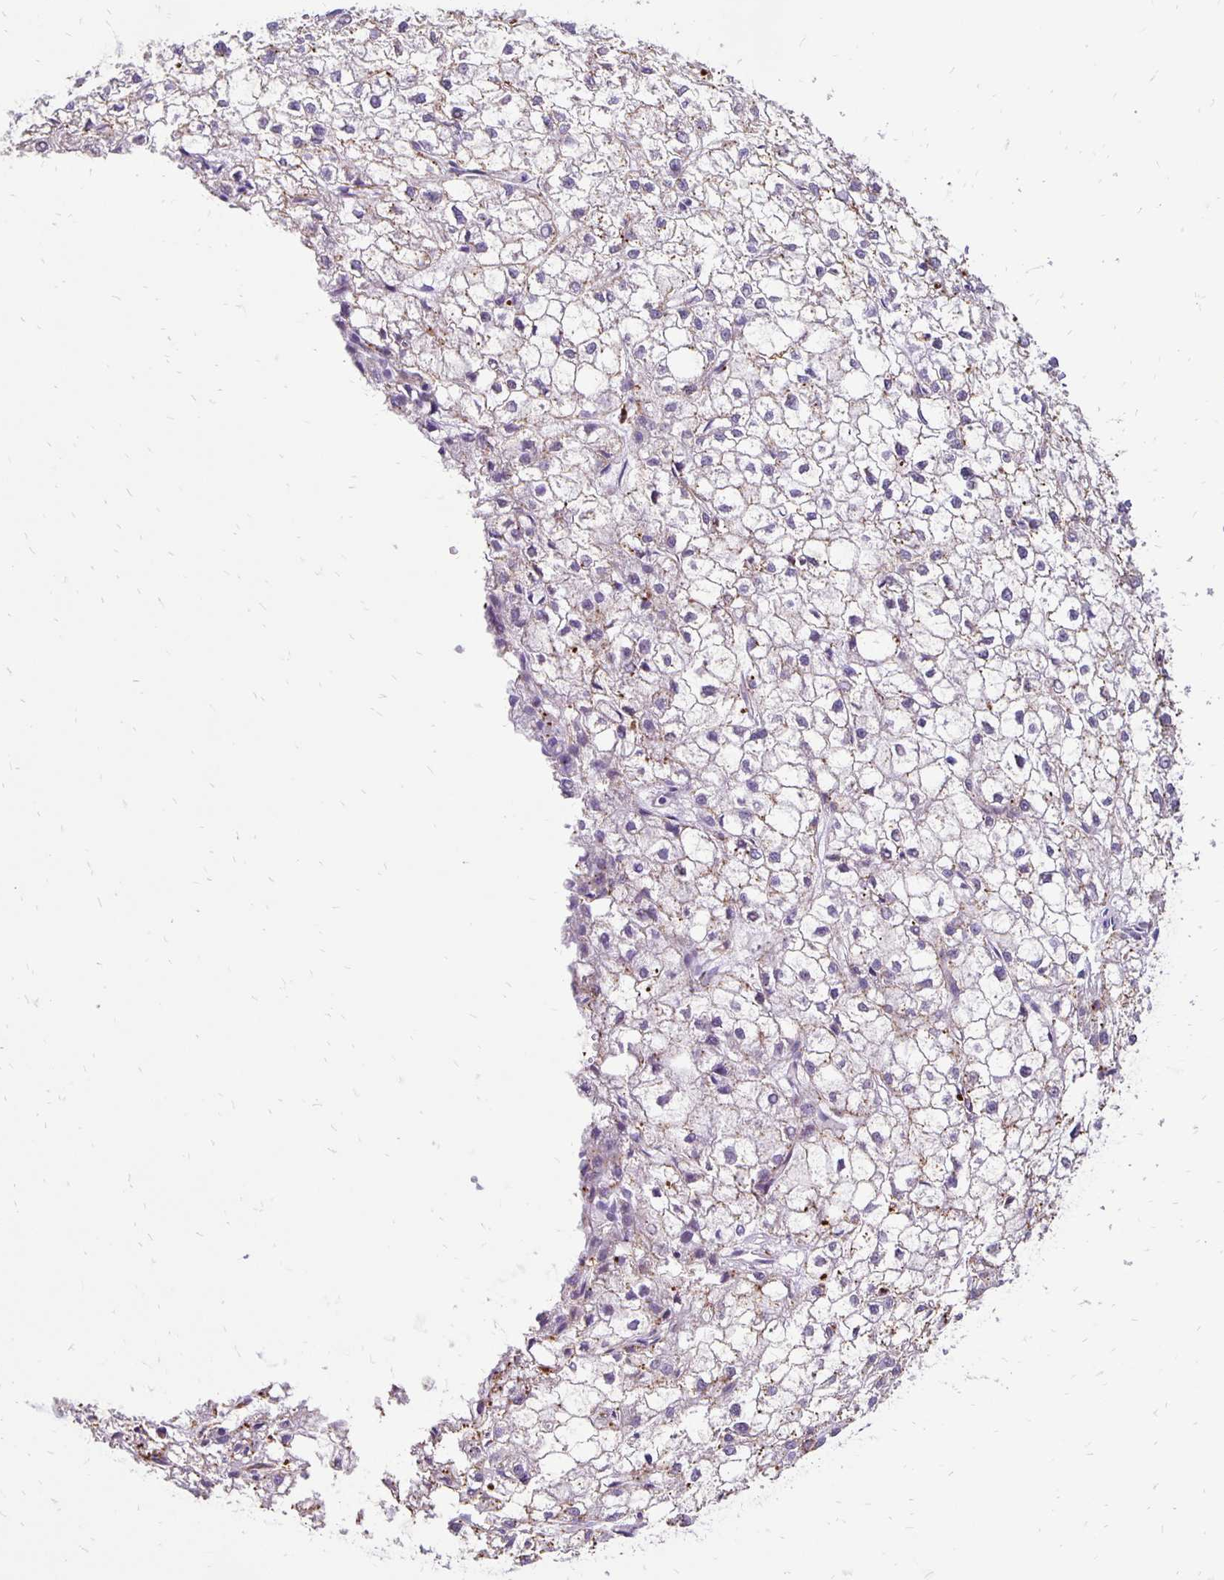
{"staining": {"intensity": "negative", "quantity": "none", "location": "none"}, "tissue": "liver cancer", "cell_type": "Tumor cells", "image_type": "cancer", "snomed": [{"axis": "morphology", "description": "Carcinoma, Hepatocellular, NOS"}, {"axis": "topography", "description": "Liver"}], "caption": "An image of liver cancer stained for a protein shows no brown staining in tumor cells. (DAB immunohistochemistry, high magnification).", "gene": "EIF5A", "patient": {"sex": "female", "age": 43}}